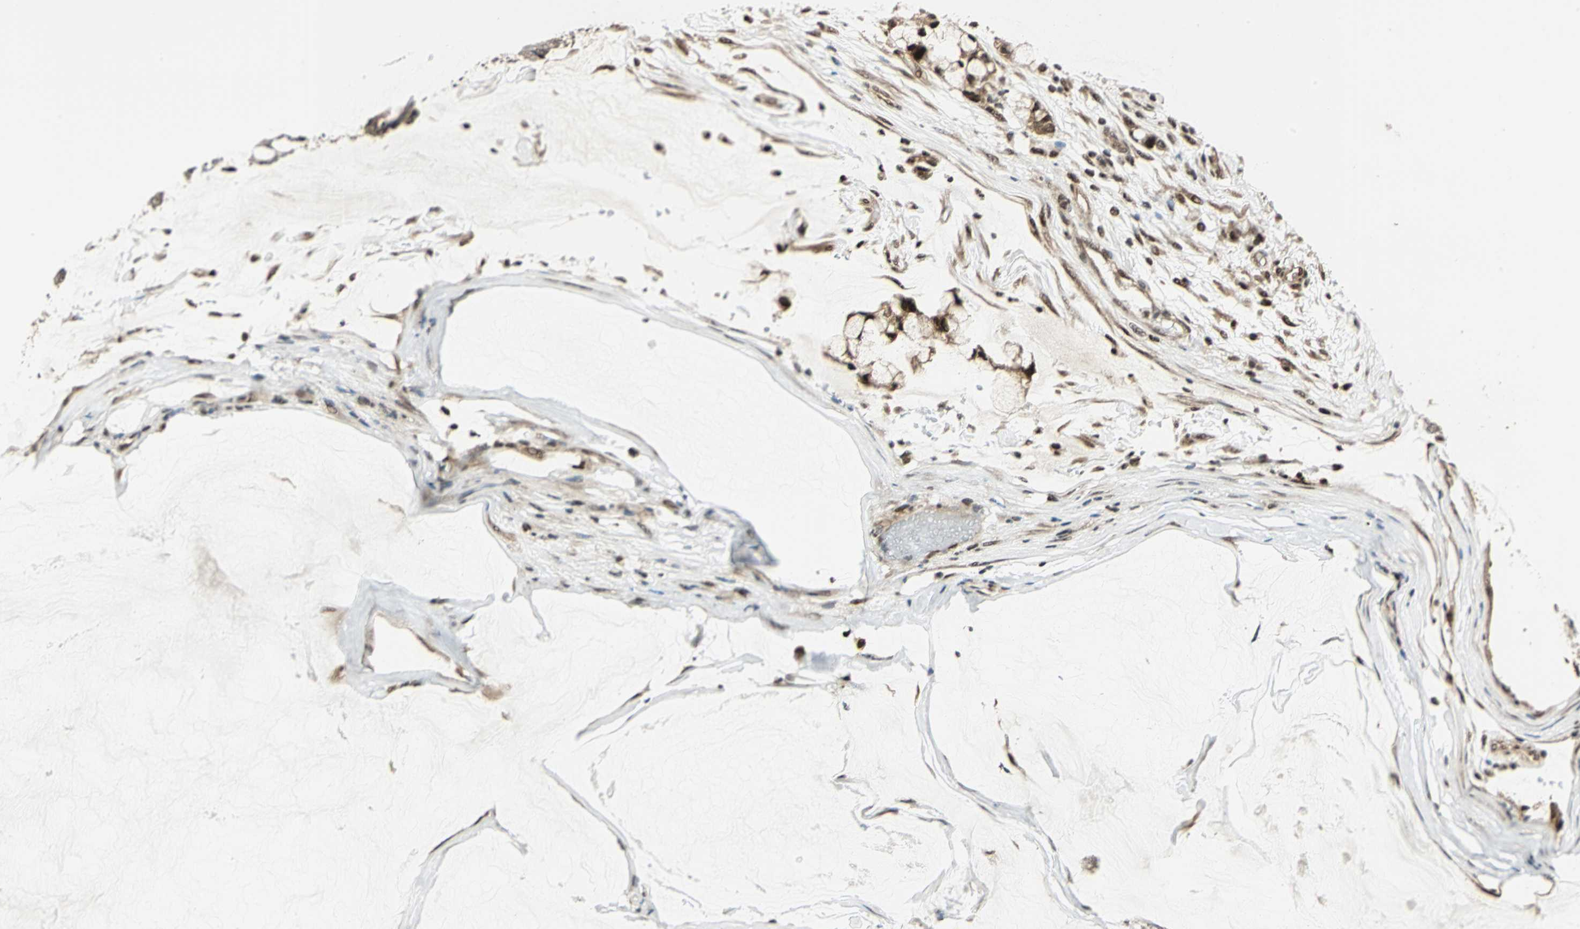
{"staining": {"intensity": "moderate", "quantity": ">75%", "location": "cytoplasmic/membranous,nuclear"}, "tissue": "ovarian cancer", "cell_type": "Tumor cells", "image_type": "cancer", "snomed": [{"axis": "morphology", "description": "Cystadenocarcinoma, mucinous, NOS"}, {"axis": "topography", "description": "Ovary"}], "caption": "Immunohistochemistry staining of mucinous cystadenocarcinoma (ovarian), which shows medium levels of moderate cytoplasmic/membranous and nuclear staining in approximately >75% of tumor cells indicating moderate cytoplasmic/membranous and nuclear protein positivity. The staining was performed using DAB (3,3'-diaminobenzidine) (brown) for protein detection and nuclei were counterstained in hematoxylin (blue).", "gene": "PSMC3", "patient": {"sex": "female", "age": 39}}